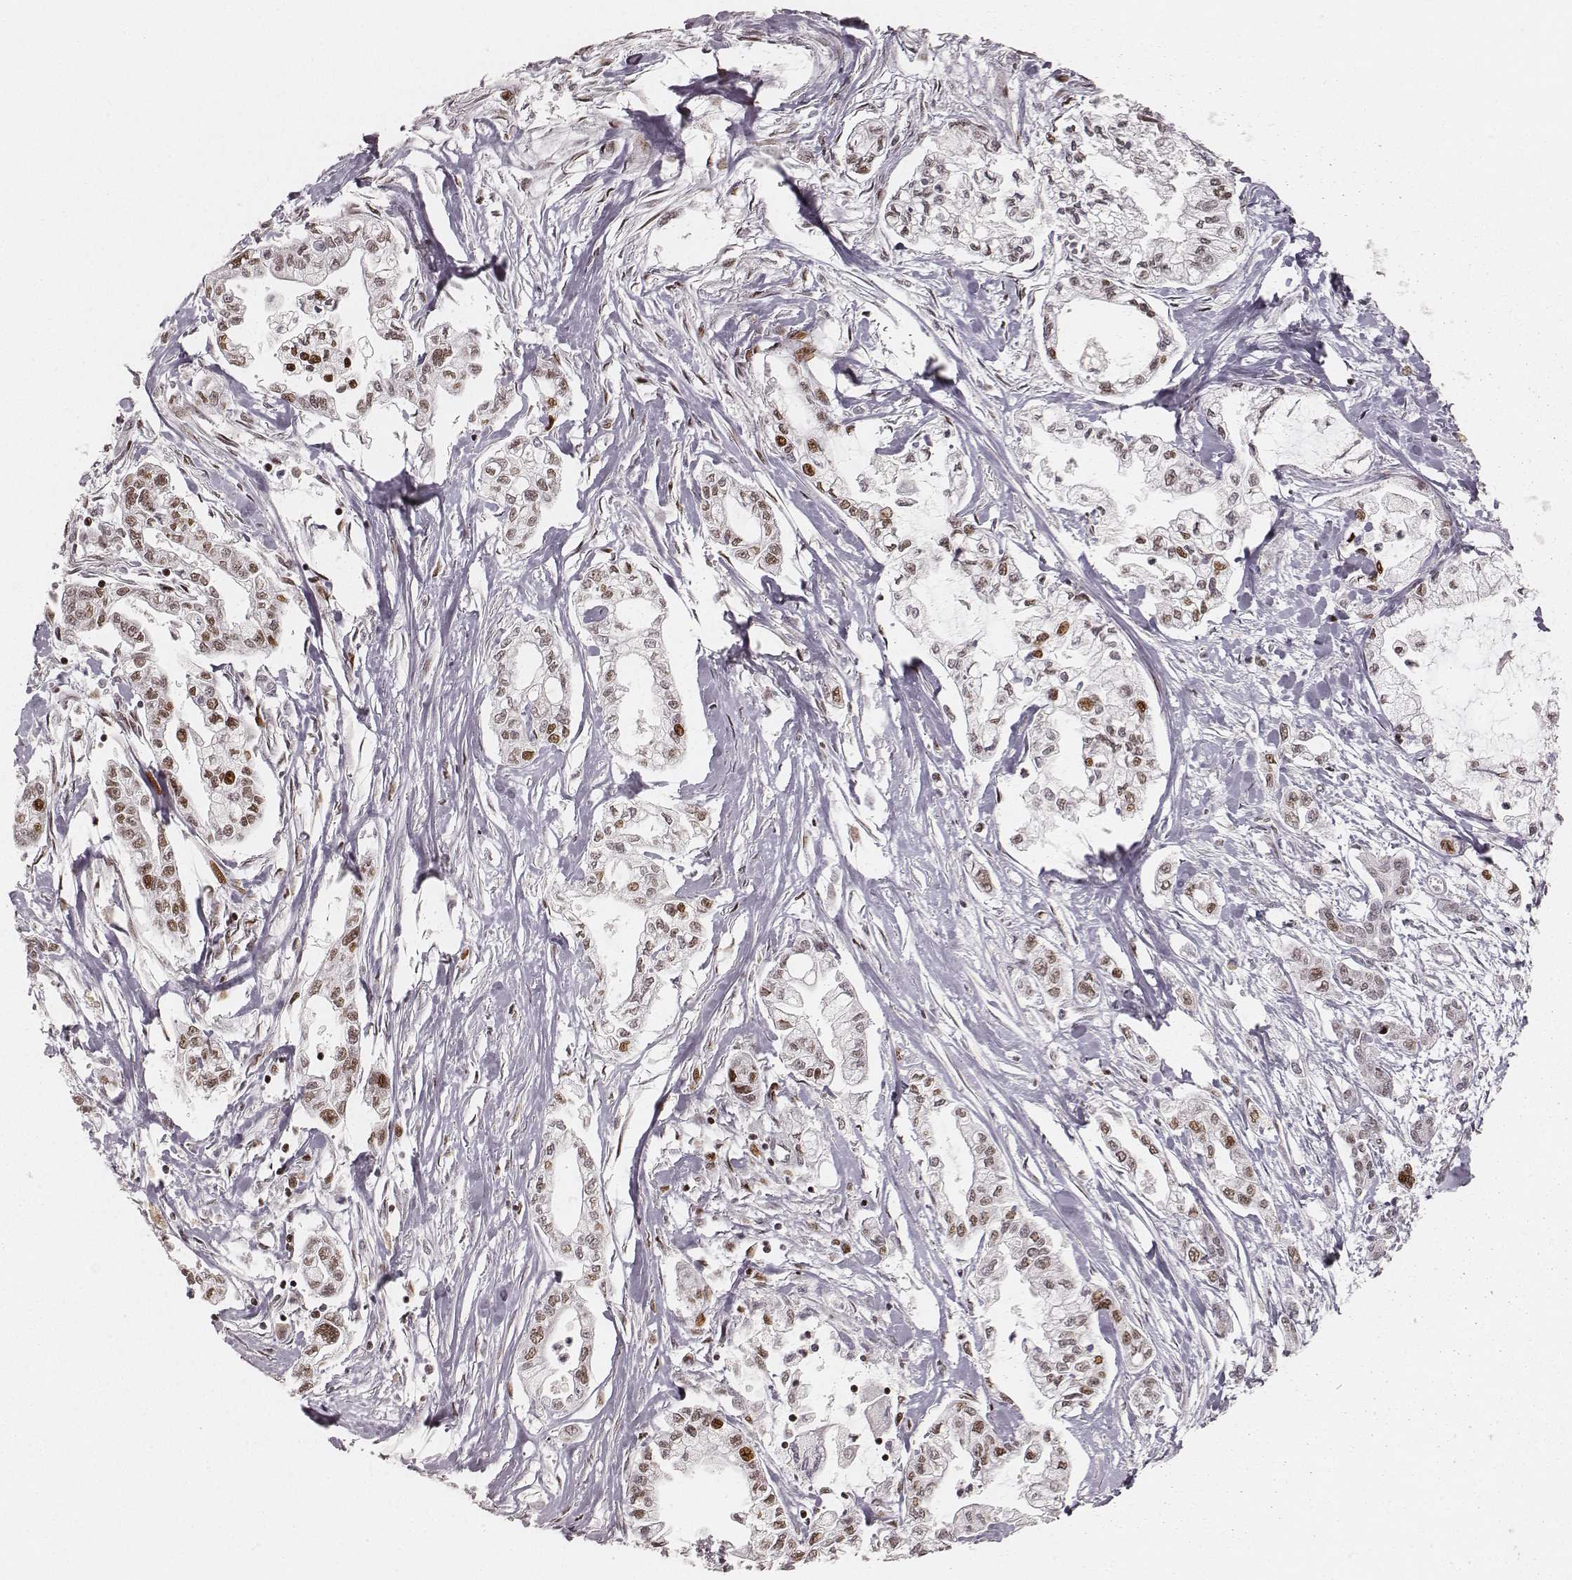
{"staining": {"intensity": "strong", "quantity": ">75%", "location": "nuclear"}, "tissue": "pancreatic cancer", "cell_type": "Tumor cells", "image_type": "cancer", "snomed": [{"axis": "morphology", "description": "Adenocarcinoma, NOS"}, {"axis": "topography", "description": "Pancreas"}], "caption": "High-power microscopy captured an IHC photomicrograph of pancreatic adenocarcinoma, revealing strong nuclear expression in about >75% of tumor cells.", "gene": "HNRNPC", "patient": {"sex": "male", "age": 54}}